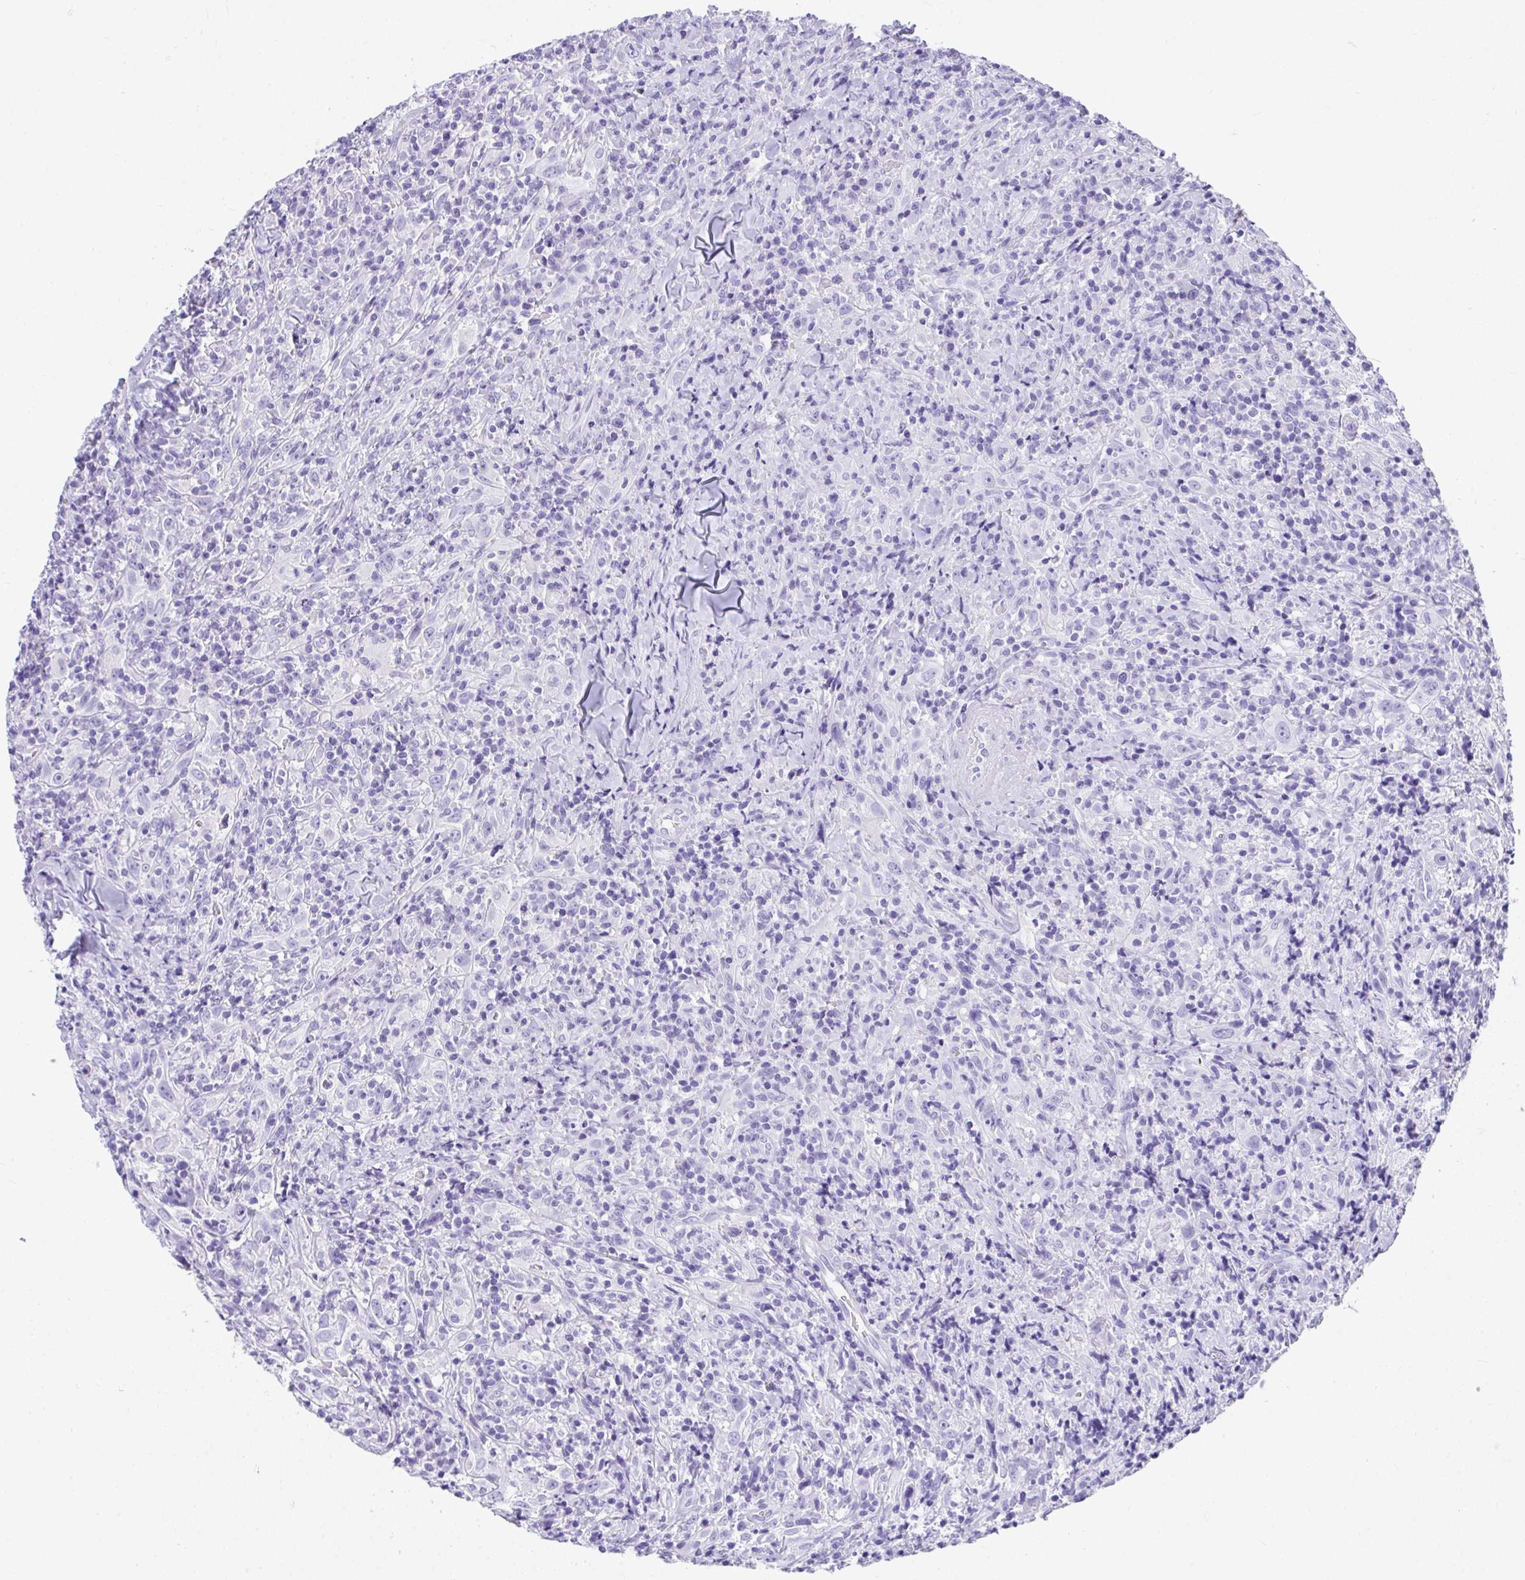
{"staining": {"intensity": "negative", "quantity": "none", "location": "none"}, "tissue": "head and neck cancer", "cell_type": "Tumor cells", "image_type": "cancer", "snomed": [{"axis": "morphology", "description": "Squamous cell carcinoma, NOS"}, {"axis": "topography", "description": "Head-Neck"}], "caption": "High power microscopy histopathology image of an immunohistochemistry (IHC) photomicrograph of head and neck cancer, revealing no significant expression in tumor cells. (Brightfield microscopy of DAB IHC at high magnification).", "gene": "AVIL", "patient": {"sex": "female", "age": 95}}